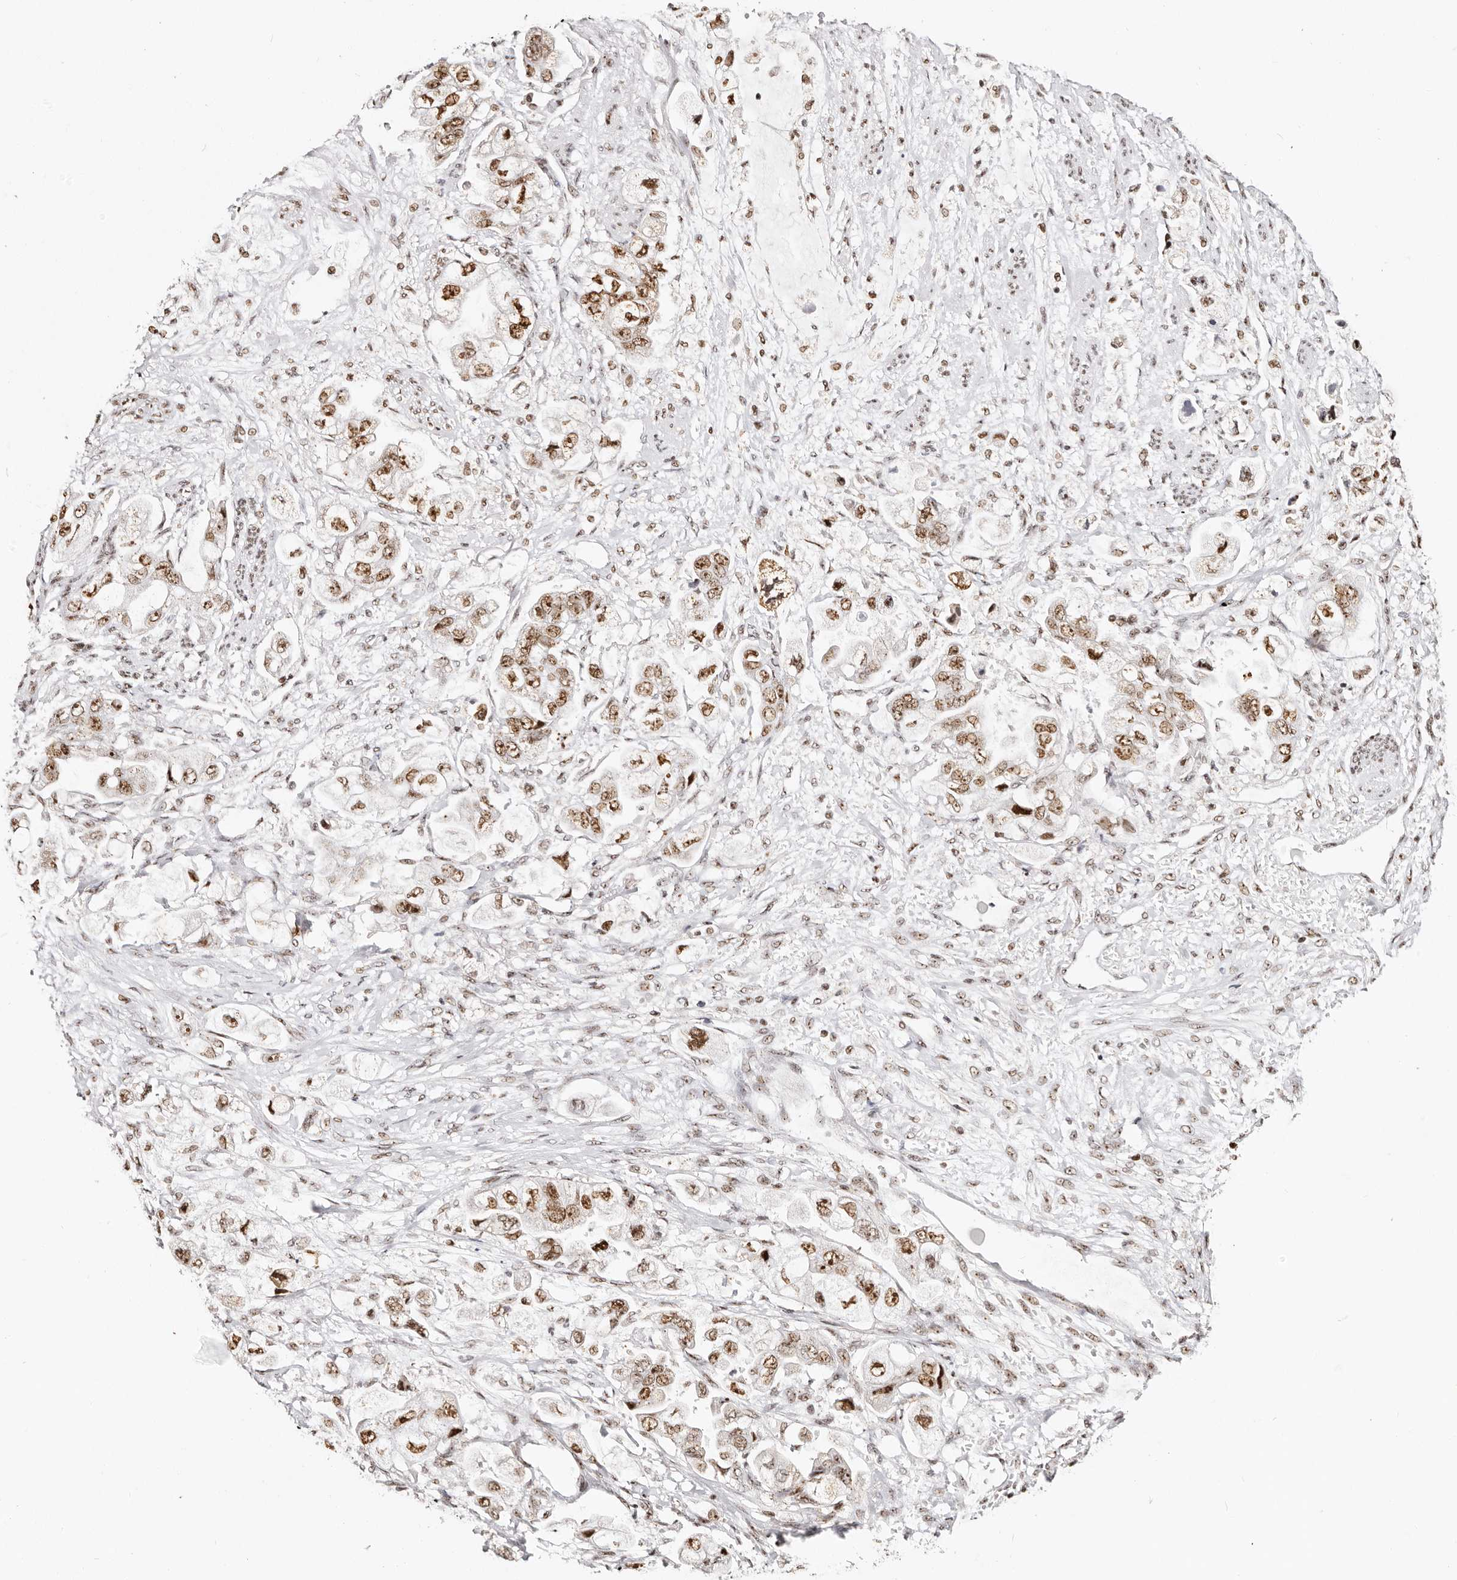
{"staining": {"intensity": "strong", "quantity": ">75%", "location": "nuclear"}, "tissue": "stomach cancer", "cell_type": "Tumor cells", "image_type": "cancer", "snomed": [{"axis": "morphology", "description": "Adenocarcinoma, NOS"}, {"axis": "topography", "description": "Stomach"}], "caption": "Protein expression analysis of human stomach cancer (adenocarcinoma) reveals strong nuclear expression in about >75% of tumor cells.", "gene": "IQGAP3", "patient": {"sex": "male", "age": 62}}